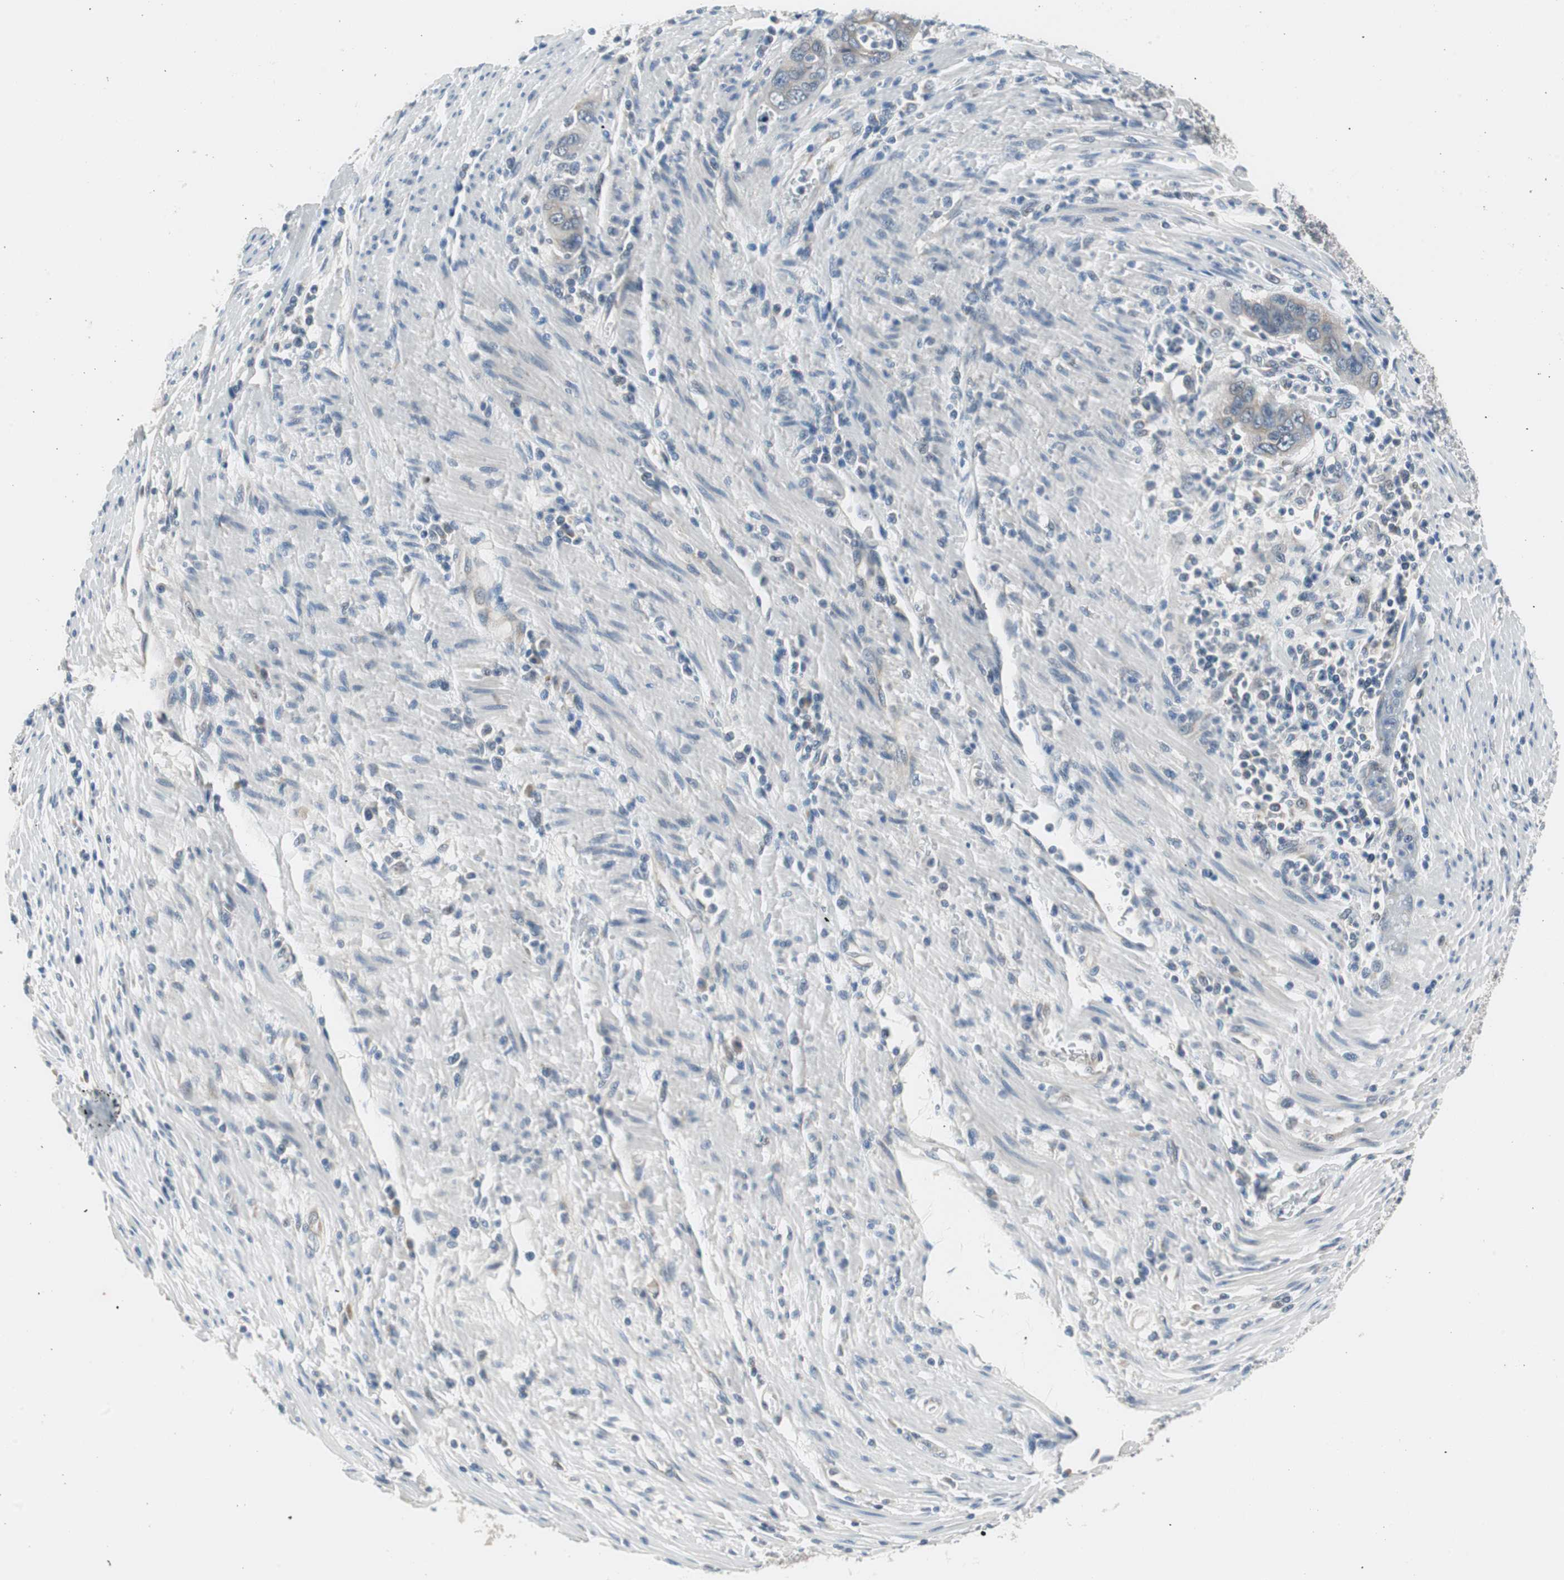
{"staining": {"intensity": "weak", "quantity": ">75%", "location": "cytoplasmic/membranous"}, "tissue": "pancreatic cancer", "cell_type": "Tumor cells", "image_type": "cancer", "snomed": [{"axis": "morphology", "description": "Adenocarcinoma, NOS"}, {"axis": "topography", "description": "Pancreas"}], "caption": "Pancreatic adenocarcinoma tissue reveals weak cytoplasmic/membranous expression in about >75% of tumor cells, visualized by immunohistochemistry. (IHC, brightfield microscopy, high magnification).", "gene": "PLAA", "patient": {"sex": "female", "age": 71}}